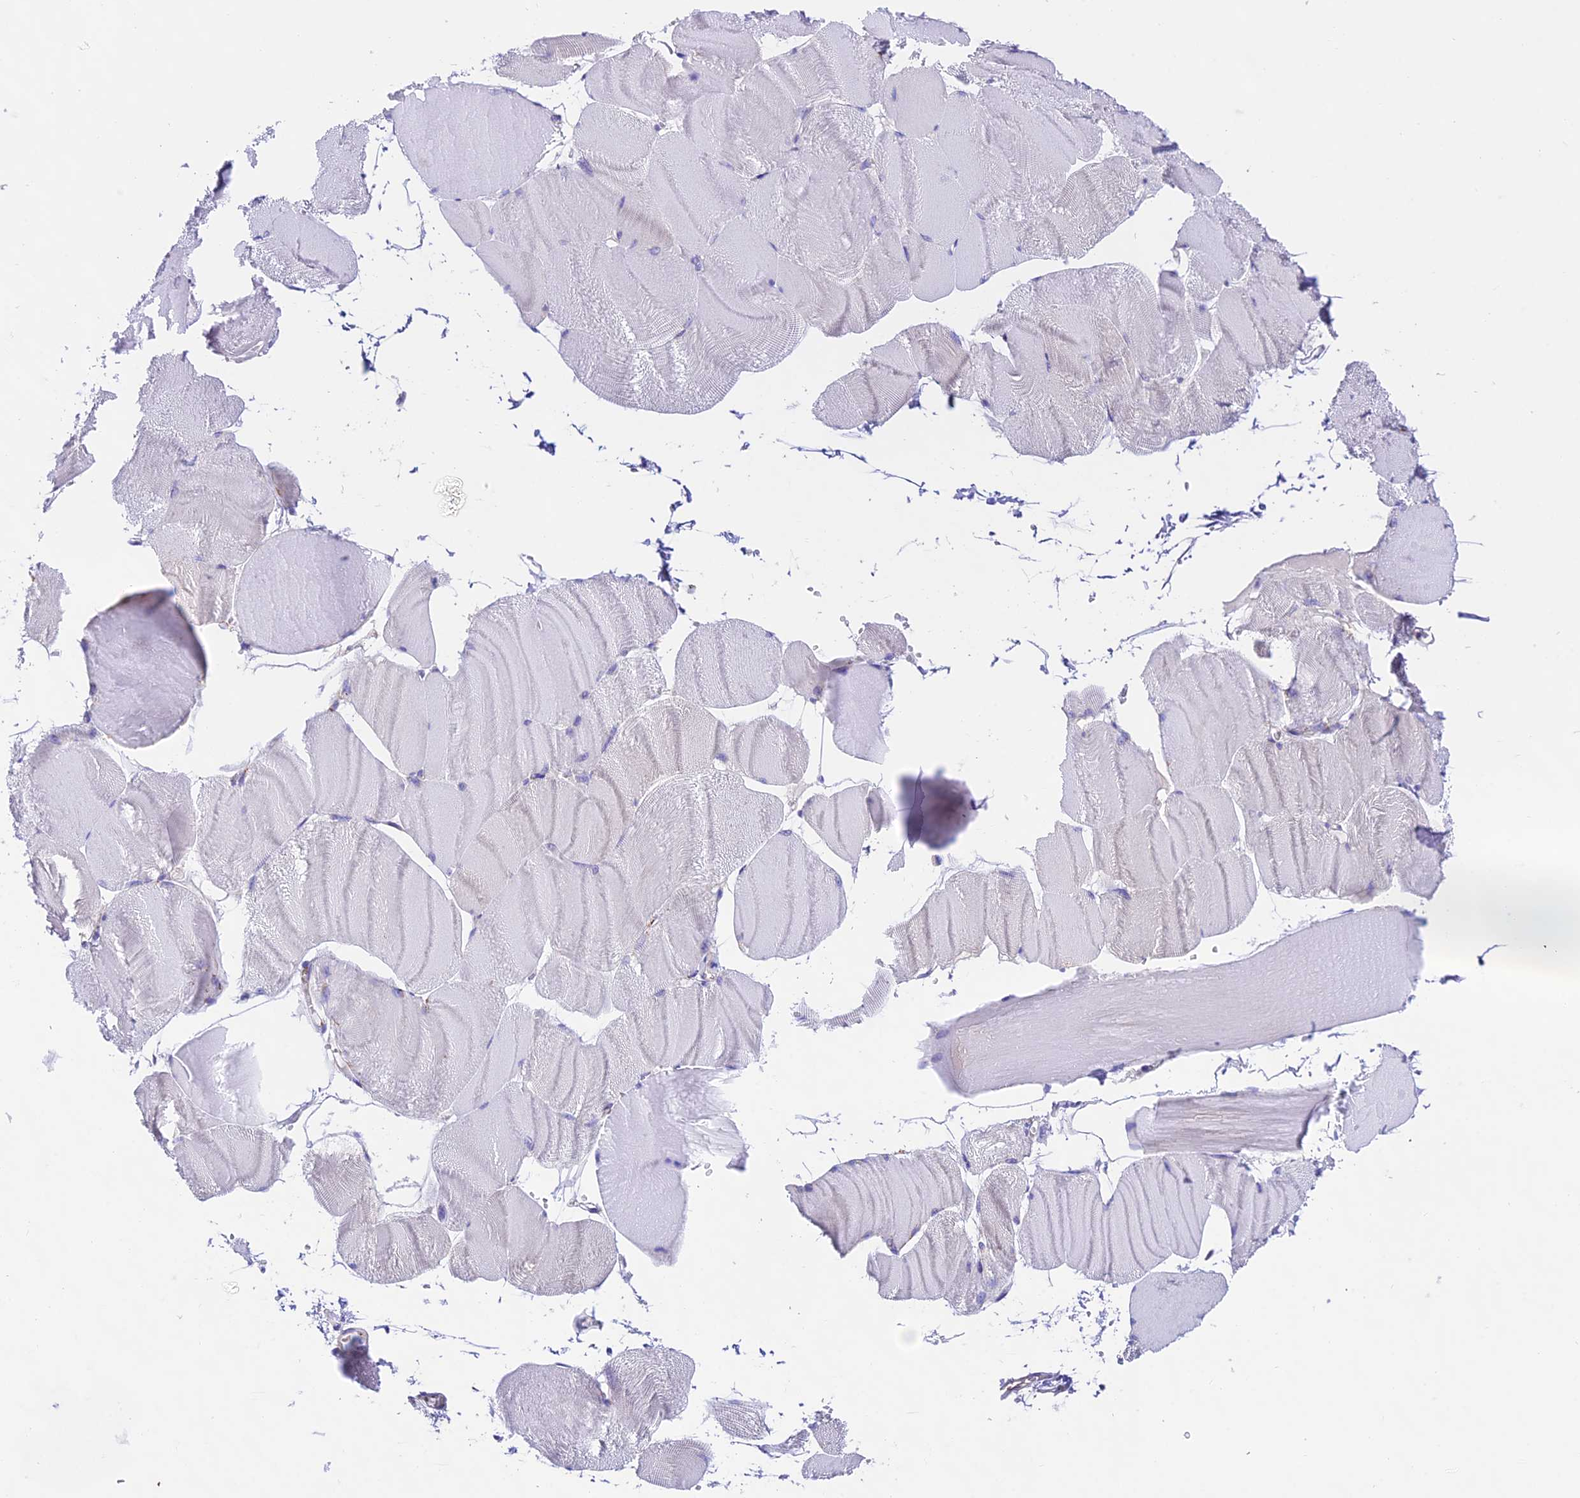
{"staining": {"intensity": "negative", "quantity": "none", "location": "none"}, "tissue": "skeletal muscle", "cell_type": "Myocytes", "image_type": "normal", "snomed": [{"axis": "morphology", "description": "Normal tissue, NOS"}, {"axis": "morphology", "description": "Basal cell carcinoma"}, {"axis": "topography", "description": "Skeletal muscle"}], "caption": "The immunohistochemistry (IHC) histopathology image has no significant positivity in myocytes of skeletal muscle. The staining was performed using DAB (3,3'-diaminobenzidine) to visualize the protein expression in brown, while the nuclei were stained in blue with hematoxylin (Magnification: 20x).", "gene": "LACTB2", "patient": {"sex": "female", "age": 64}}